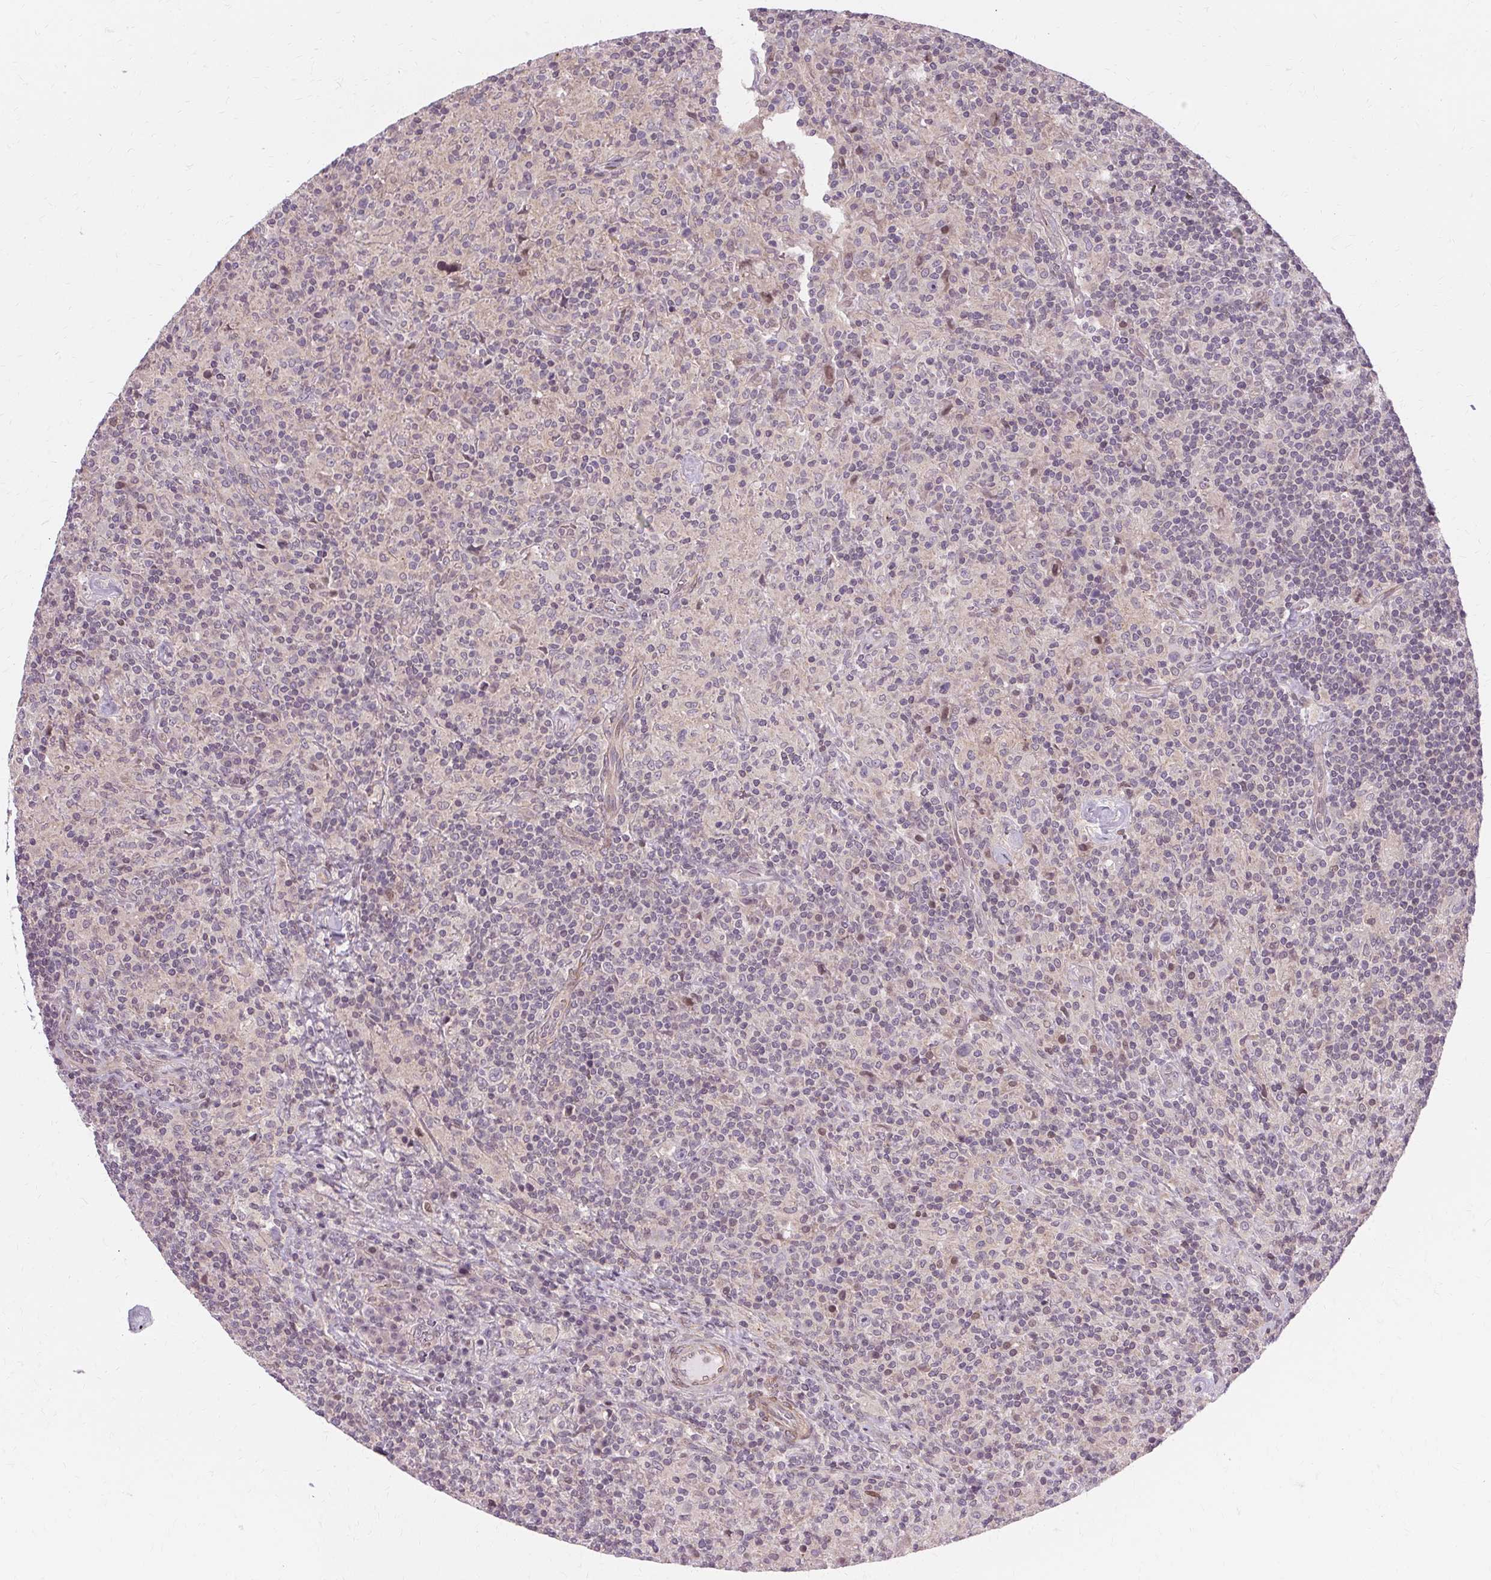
{"staining": {"intensity": "negative", "quantity": "none", "location": "none"}, "tissue": "lymphoma", "cell_type": "Tumor cells", "image_type": "cancer", "snomed": [{"axis": "morphology", "description": "Hodgkin's disease, NOS"}, {"axis": "topography", "description": "Lymph node"}], "caption": "The image shows no staining of tumor cells in lymphoma. (Stains: DAB (3,3'-diaminobenzidine) immunohistochemistry with hematoxylin counter stain, Microscopy: brightfield microscopy at high magnification).", "gene": "USP8", "patient": {"sex": "male", "age": 70}}